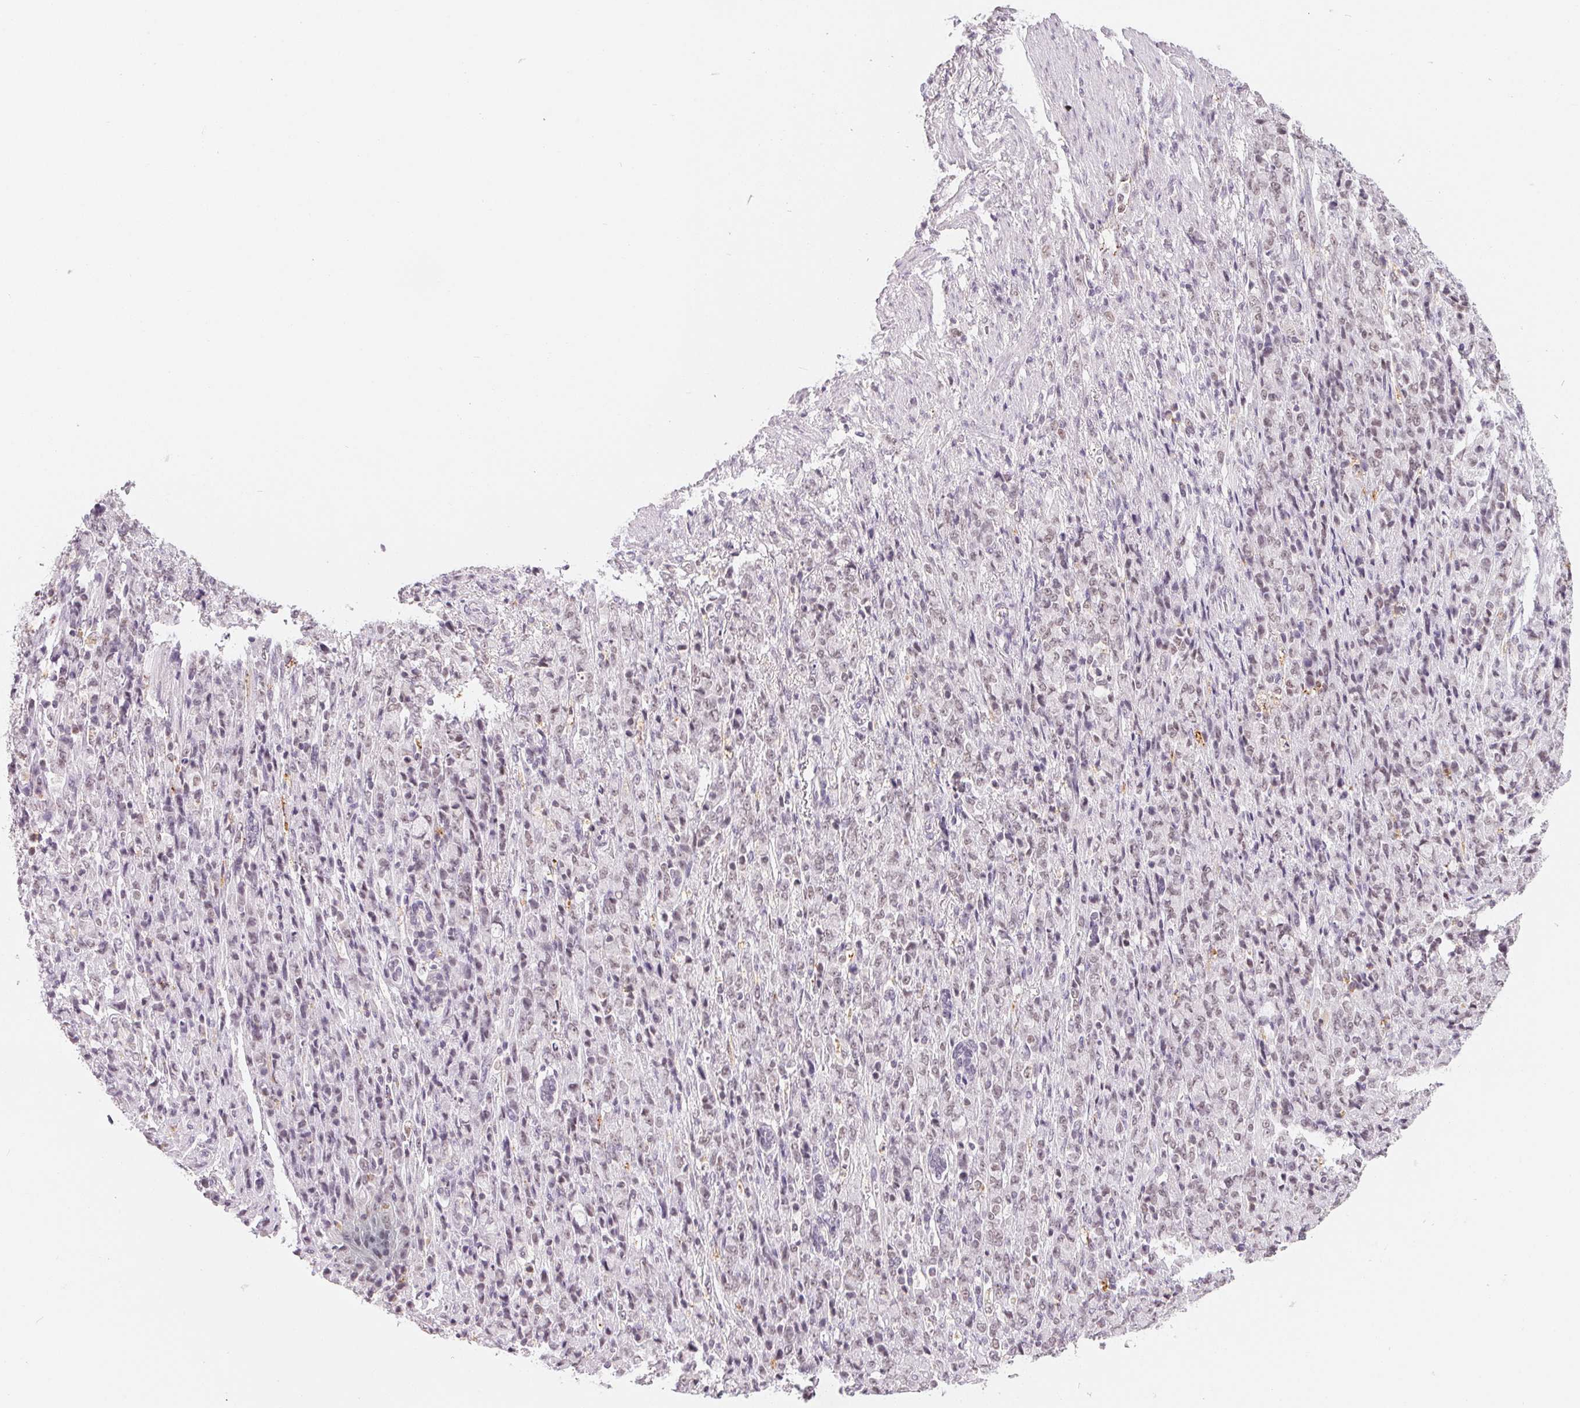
{"staining": {"intensity": "weak", "quantity": "<25%", "location": "nuclear"}, "tissue": "stomach cancer", "cell_type": "Tumor cells", "image_type": "cancer", "snomed": [{"axis": "morphology", "description": "Adenocarcinoma, NOS"}, {"axis": "topography", "description": "Stomach"}], "caption": "Human stomach adenocarcinoma stained for a protein using immunohistochemistry (IHC) displays no staining in tumor cells.", "gene": "NXF3", "patient": {"sex": "female", "age": 79}}